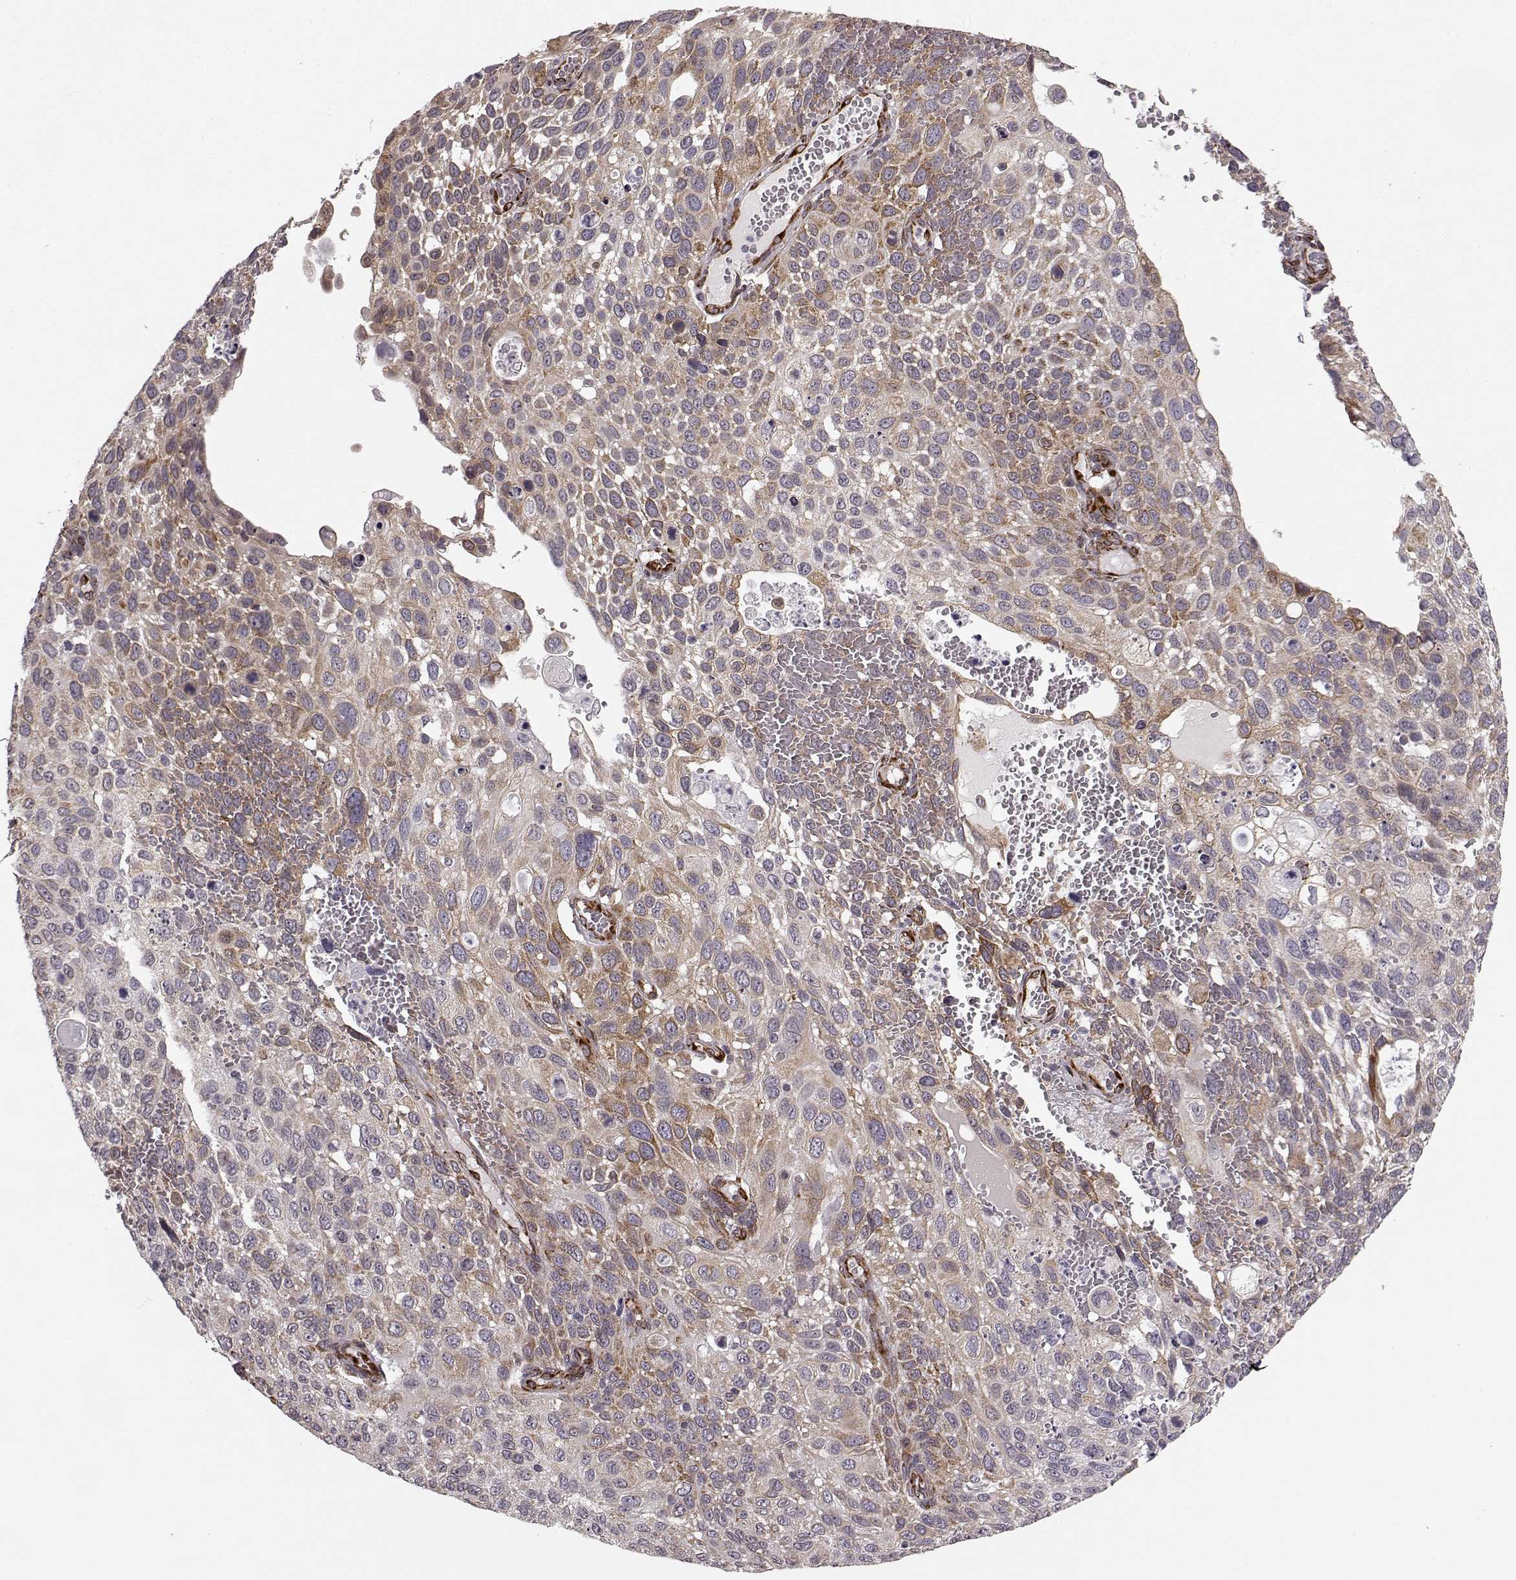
{"staining": {"intensity": "moderate", "quantity": "<25%", "location": "cytoplasmic/membranous"}, "tissue": "cervical cancer", "cell_type": "Tumor cells", "image_type": "cancer", "snomed": [{"axis": "morphology", "description": "Squamous cell carcinoma, NOS"}, {"axis": "topography", "description": "Cervix"}], "caption": "Protein staining by immunohistochemistry (IHC) reveals moderate cytoplasmic/membranous positivity in about <25% of tumor cells in squamous cell carcinoma (cervical).", "gene": "TMEM14A", "patient": {"sex": "female", "age": 70}}